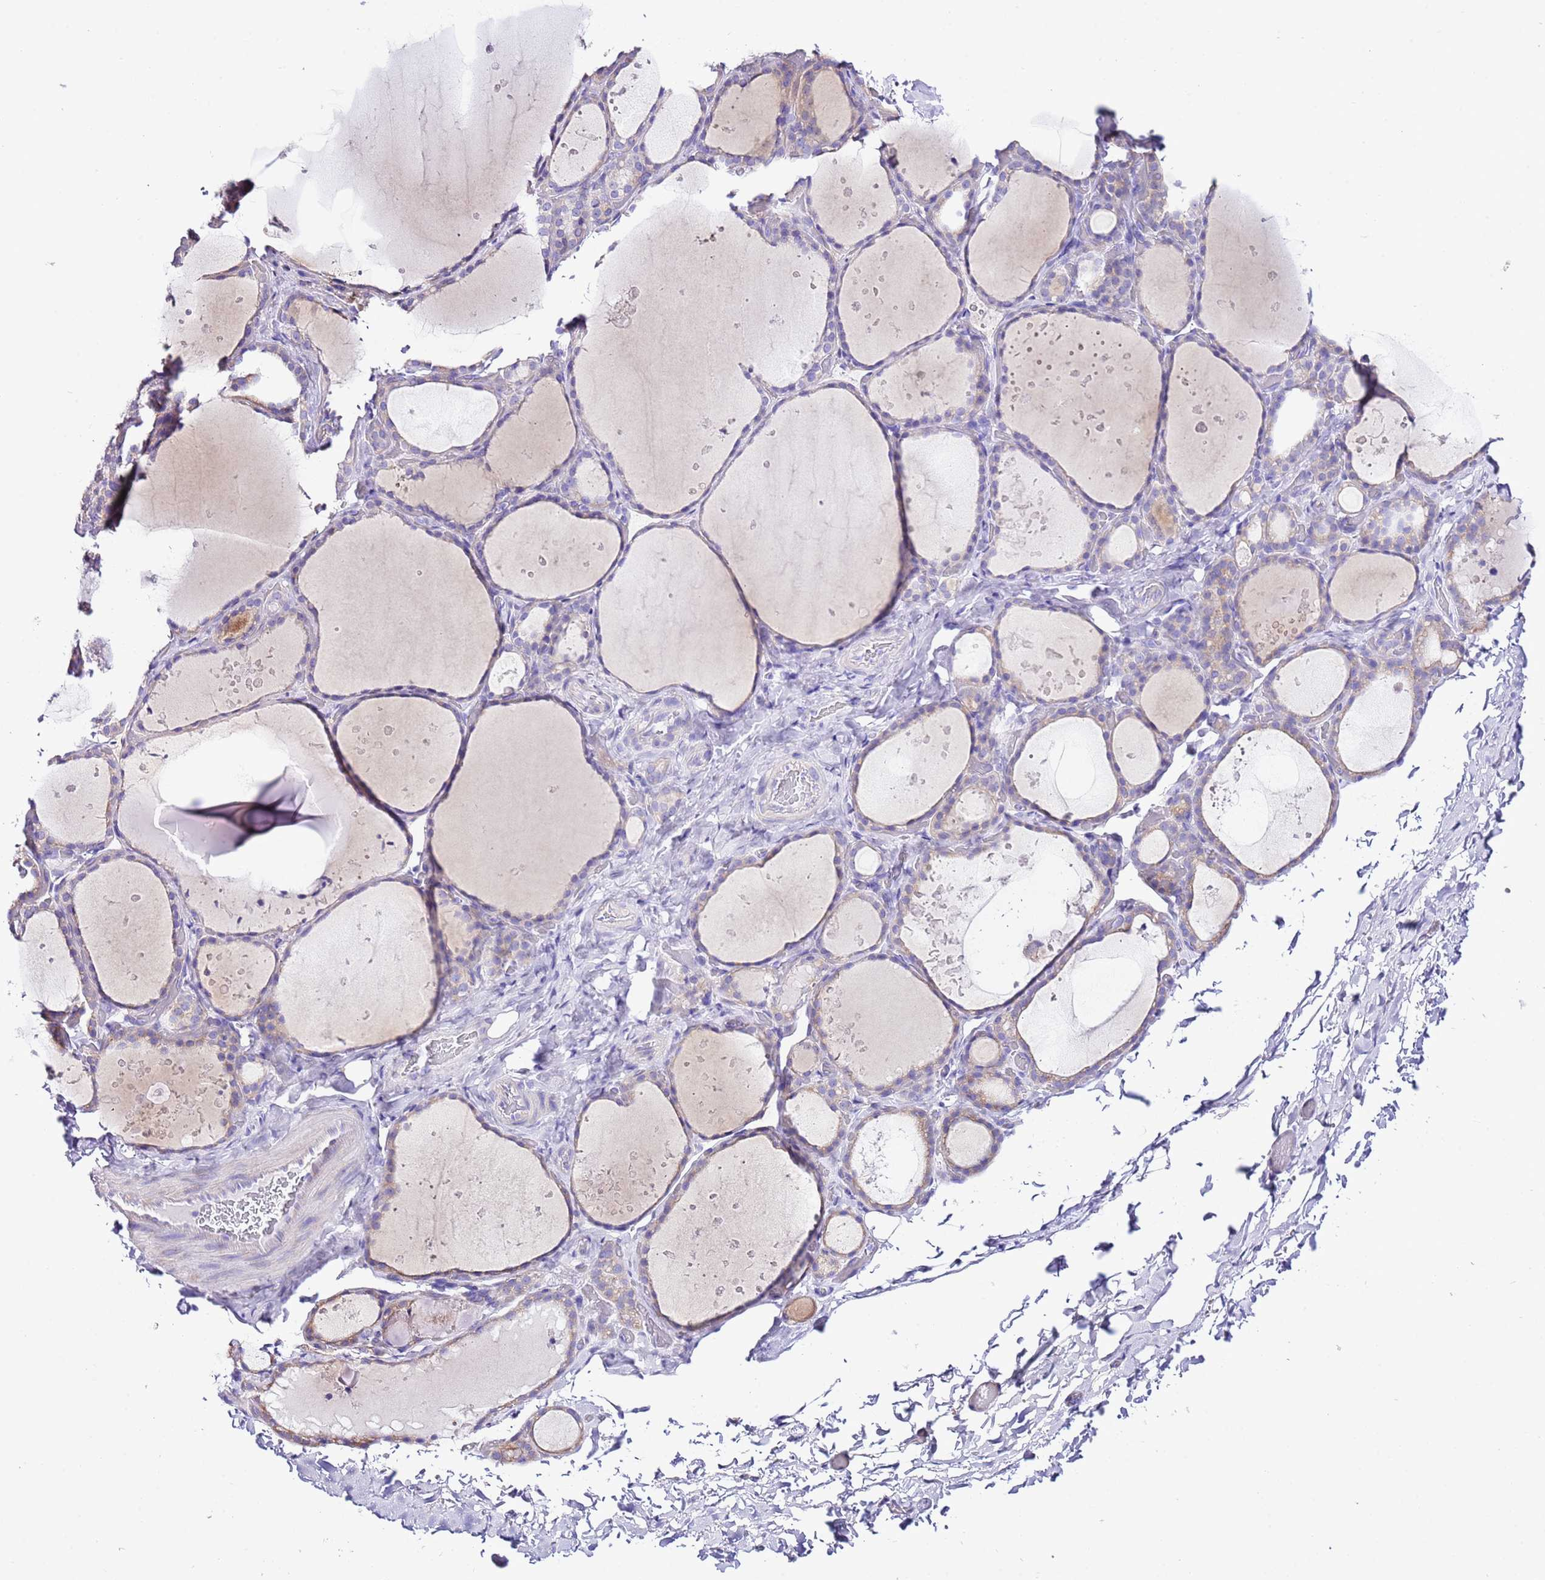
{"staining": {"intensity": "weak", "quantity": "<25%", "location": "cytoplasmic/membranous"}, "tissue": "thyroid gland", "cell_type": "Glandular cells", "image_type": "normal", "snomed": [{"axis": "morphology", "description": "Normal tissue, NOS"}, {"axis": "topography", "description": "Thyroid gland"}], "caption": "The histopathology image displays no staining of glandular cells in benign thyroid gland. (DAB (3,3'-diaminobenzidine) immunohistochemistry (IHC) visualized using brightfield microscopy, high magnification).", "gene": "RPS10", "patient": {"sex": "female", "age": 44}}